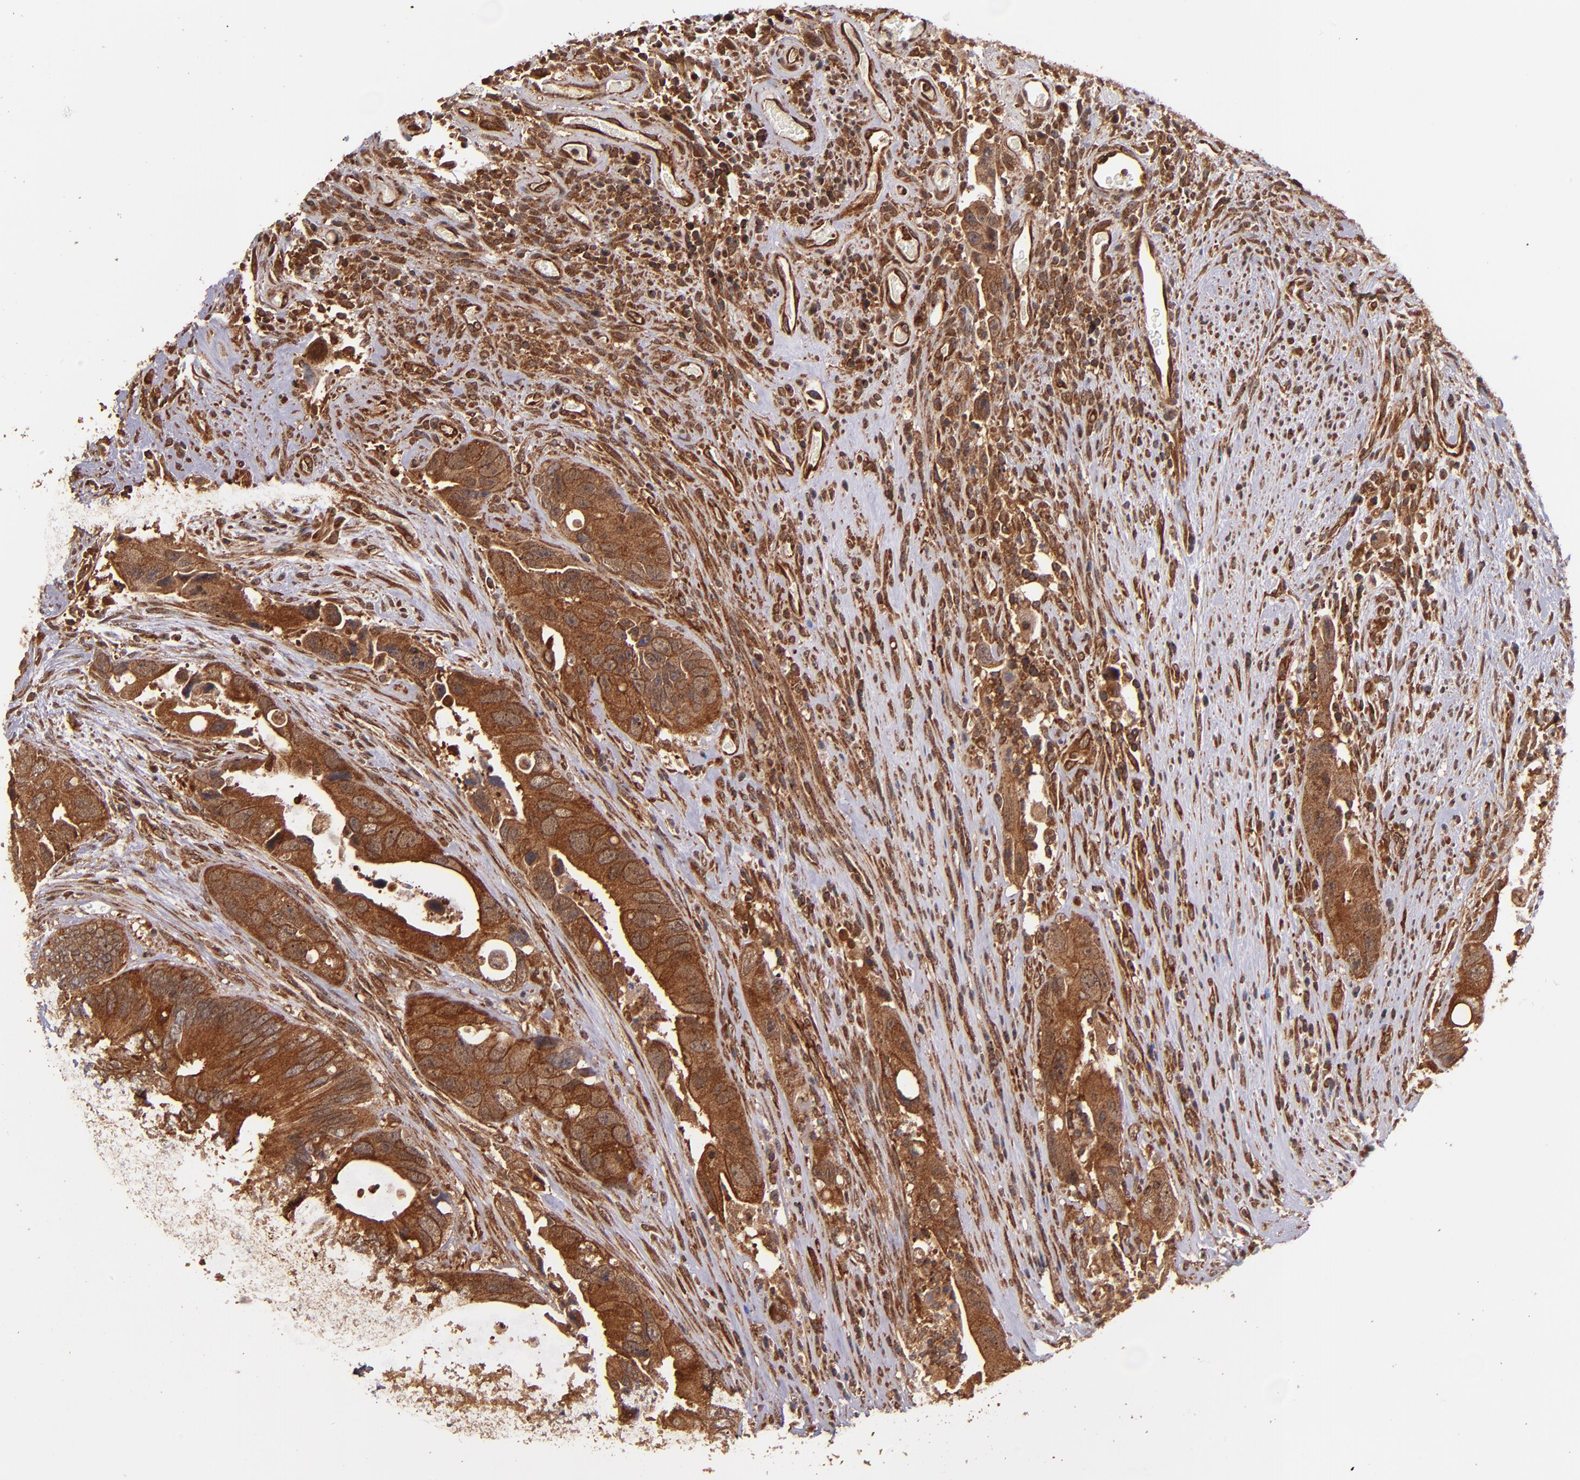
{"staining": {"intensity": "strong", "quantity": ">75%", "location": "cytoplasmic/membranous"}, "tissue": "colorectal cancer", "cell_type": "Tumor cells", "image_type": "cancer", "snomed": [{"axis": "morphology", "description": "Adenocarcinoma, NOS"}, {"axis": "topography", "description": "Rectum"}], "caption": "Adenocarcinoma (colorectal) stained with DAB (3,3'-diaminobenzidine) IHC demonstrates high levels of strong cytoplasmic/membranous expression in approximately >75% of tumor cells.", "gene": "STX8", "patient": {"sex": "male", "age": 70}}